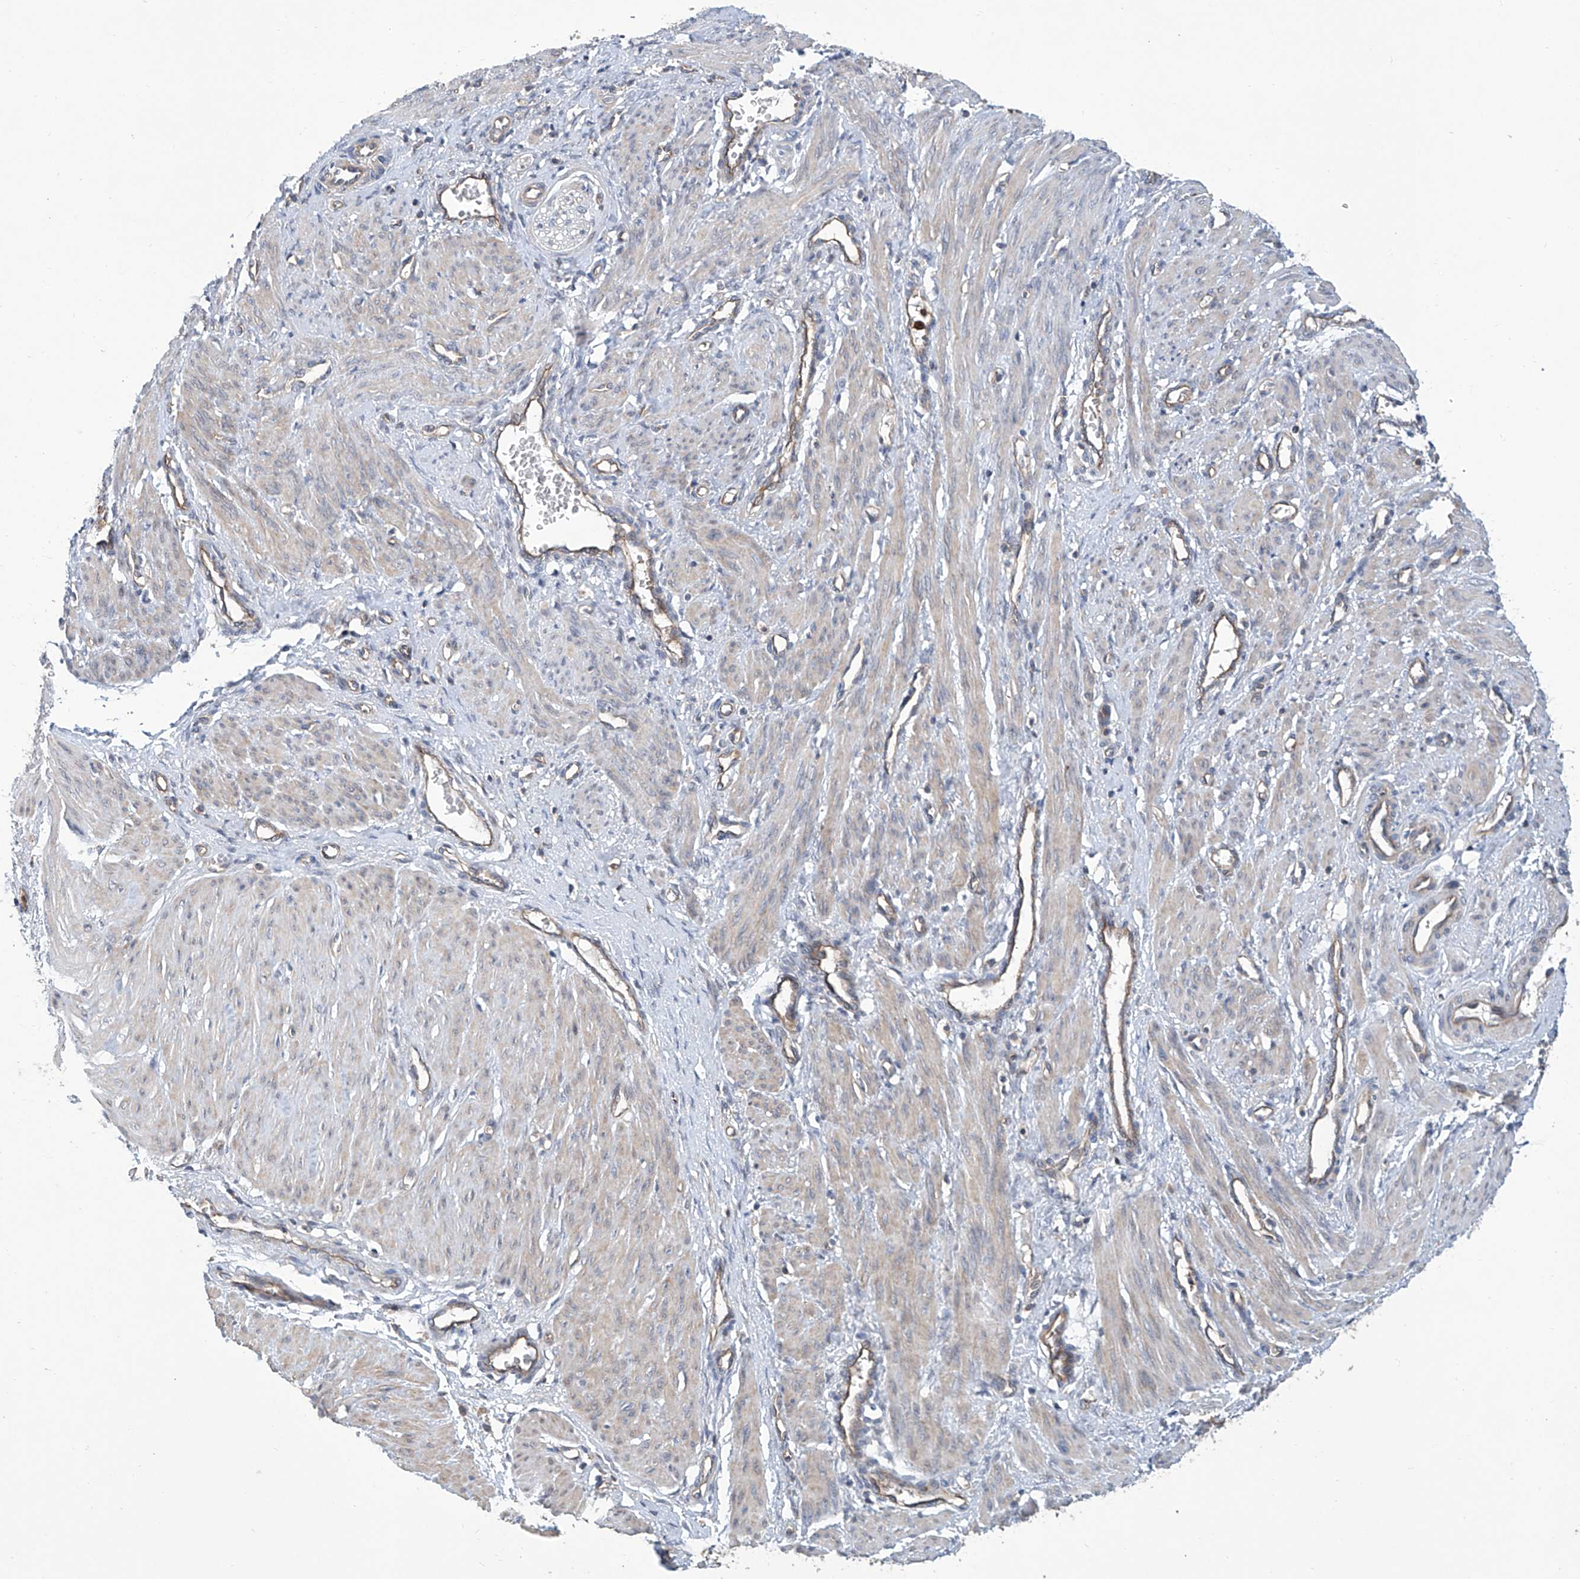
{"staining": {"intensity": "negative", "quantity": "none", "location": "none"}, "tissue": "smooth muscle", "cell_type": "Smooth muscle cells", "image_type": "normal", "snomed": [{"axis": "morphology", "description": "Normal tissue, NOS"}, {"axis": "topography", "description": "Endometrium"}], "caption": "Immunohistochemistry (IHC) of normal smooth muscle reveals no positivity in smooth muscle cells. Brightfield microscopy of immunohistochemistry stained with DAB (brown) and hematoxylin (blue), captured at high magnification.", "gene": "EIF2D", "patient": {"sex": "female", "age": 33}}